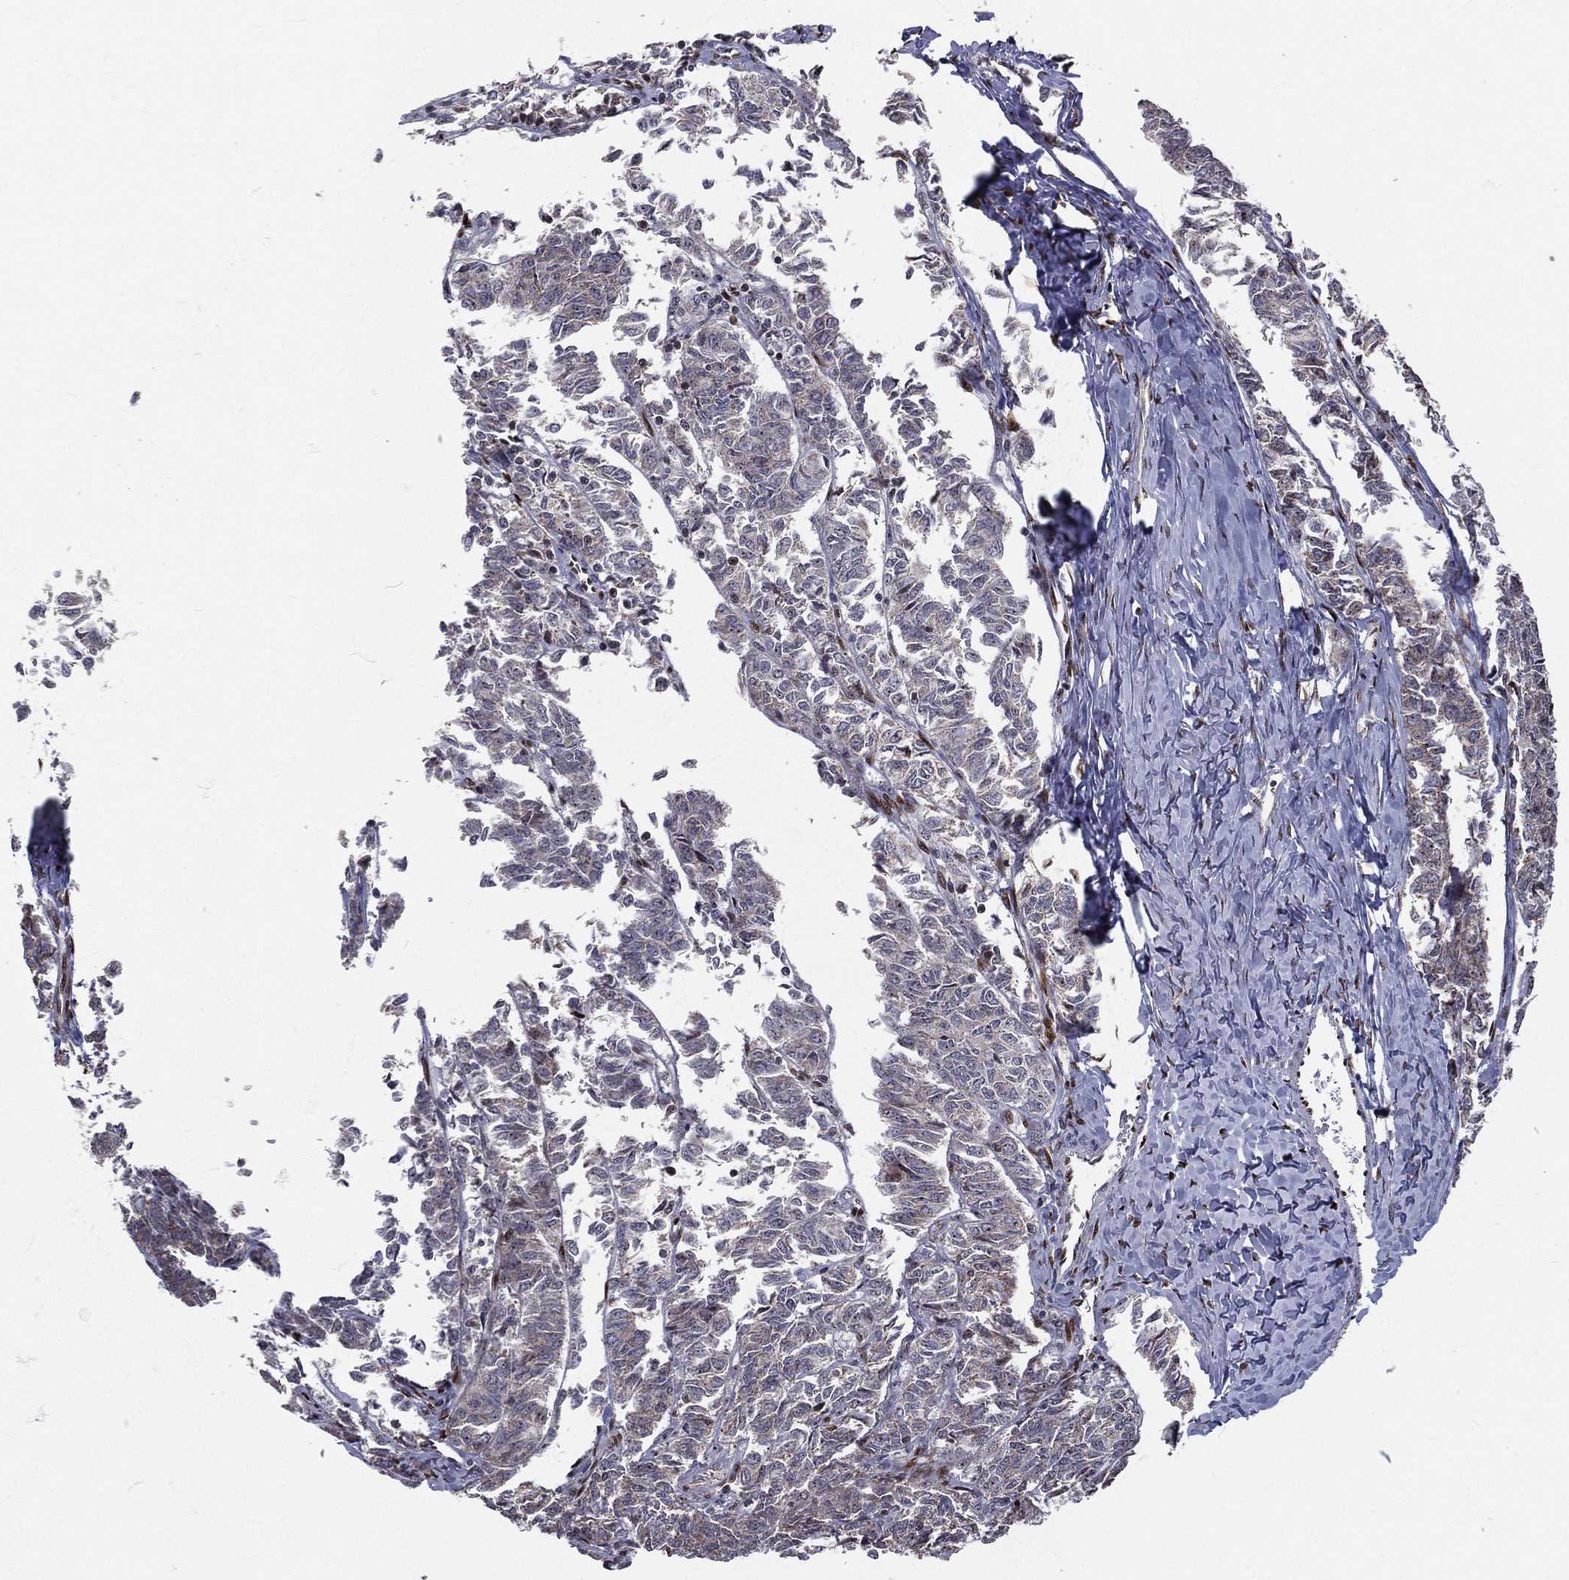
{"staining": {"intensity": "negative", "quantity": "none", "location": "none"}, "tissue": "ovarian cancer", "cell_type": "Tumor cells", "image_type": "cancer", "snomed": [{"axis": "morphology", "description": "Carcinoma, endometroid"}, {"axis": "topography", "description": "Ovary"}], "caption": "Immunohistochemistry (IHC) micrograph of neoplastic tissue: human endometroid carcinoma (ovarian) stained with DAB (3,3'-diaminobenzidine) demonstrates no significant protein positivity in tumor cells.", "gene": "ZEB1", "patient": {"sex": "female", "age": 80}}